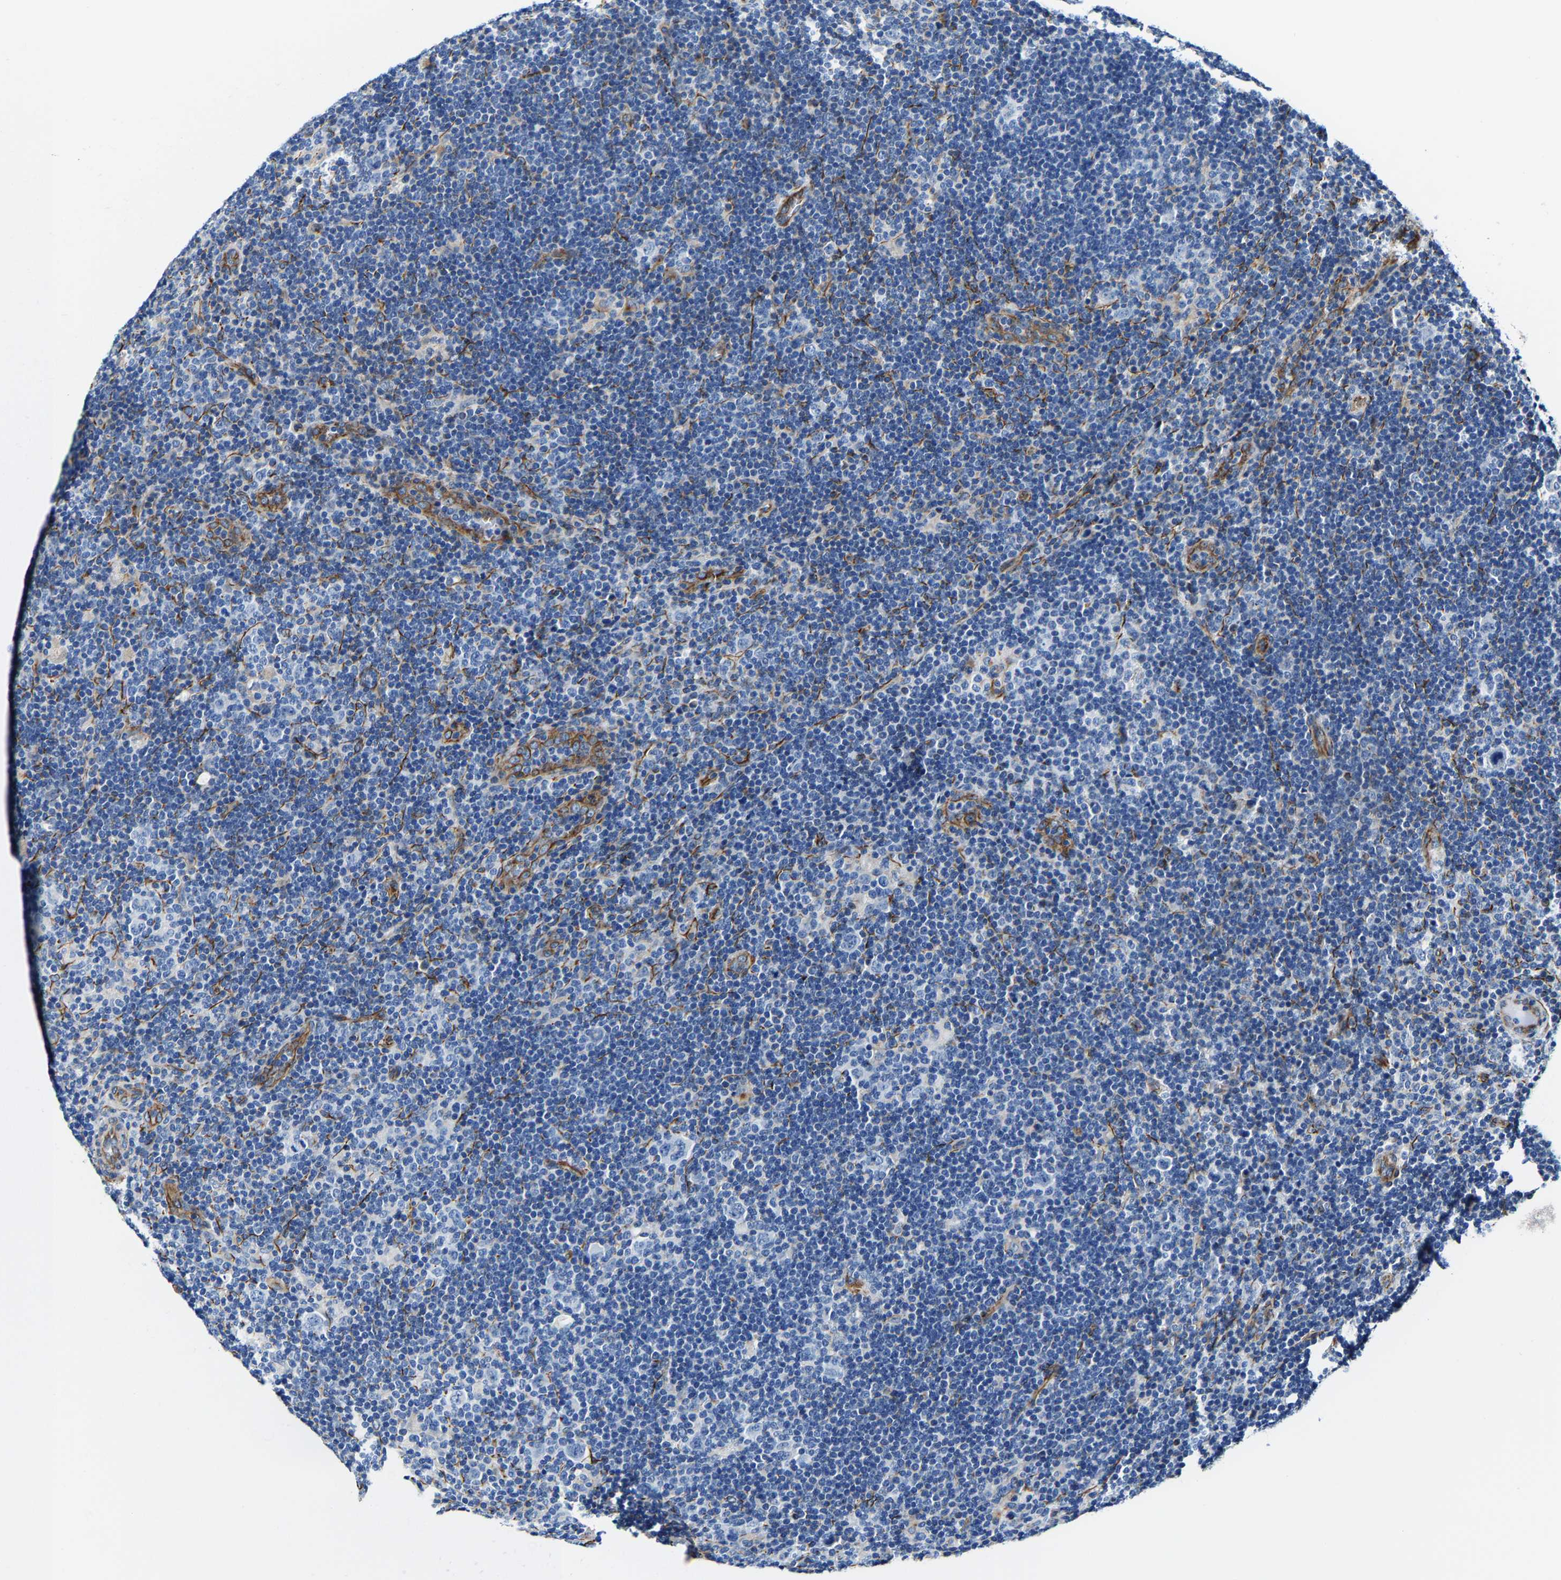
{"staining": {"intensity": "negative", "quantity": "none", "location": "none"}, "tissue": "lymphoma", "cell_type": "Tumor cells", "image_type": "cancer", "snomed": [{"axis": "morphology", "description": "Hodgkin's disease, NOS"}, {"axis": "topography", "description": "Lymph node"}], "caption": "IHC histopathology image of lymphoma stained for a protein (brown), which exhibits no expression in tumor cells.", "gene": "MMEL1", "patient": {"sex": "female", "age": 57}}